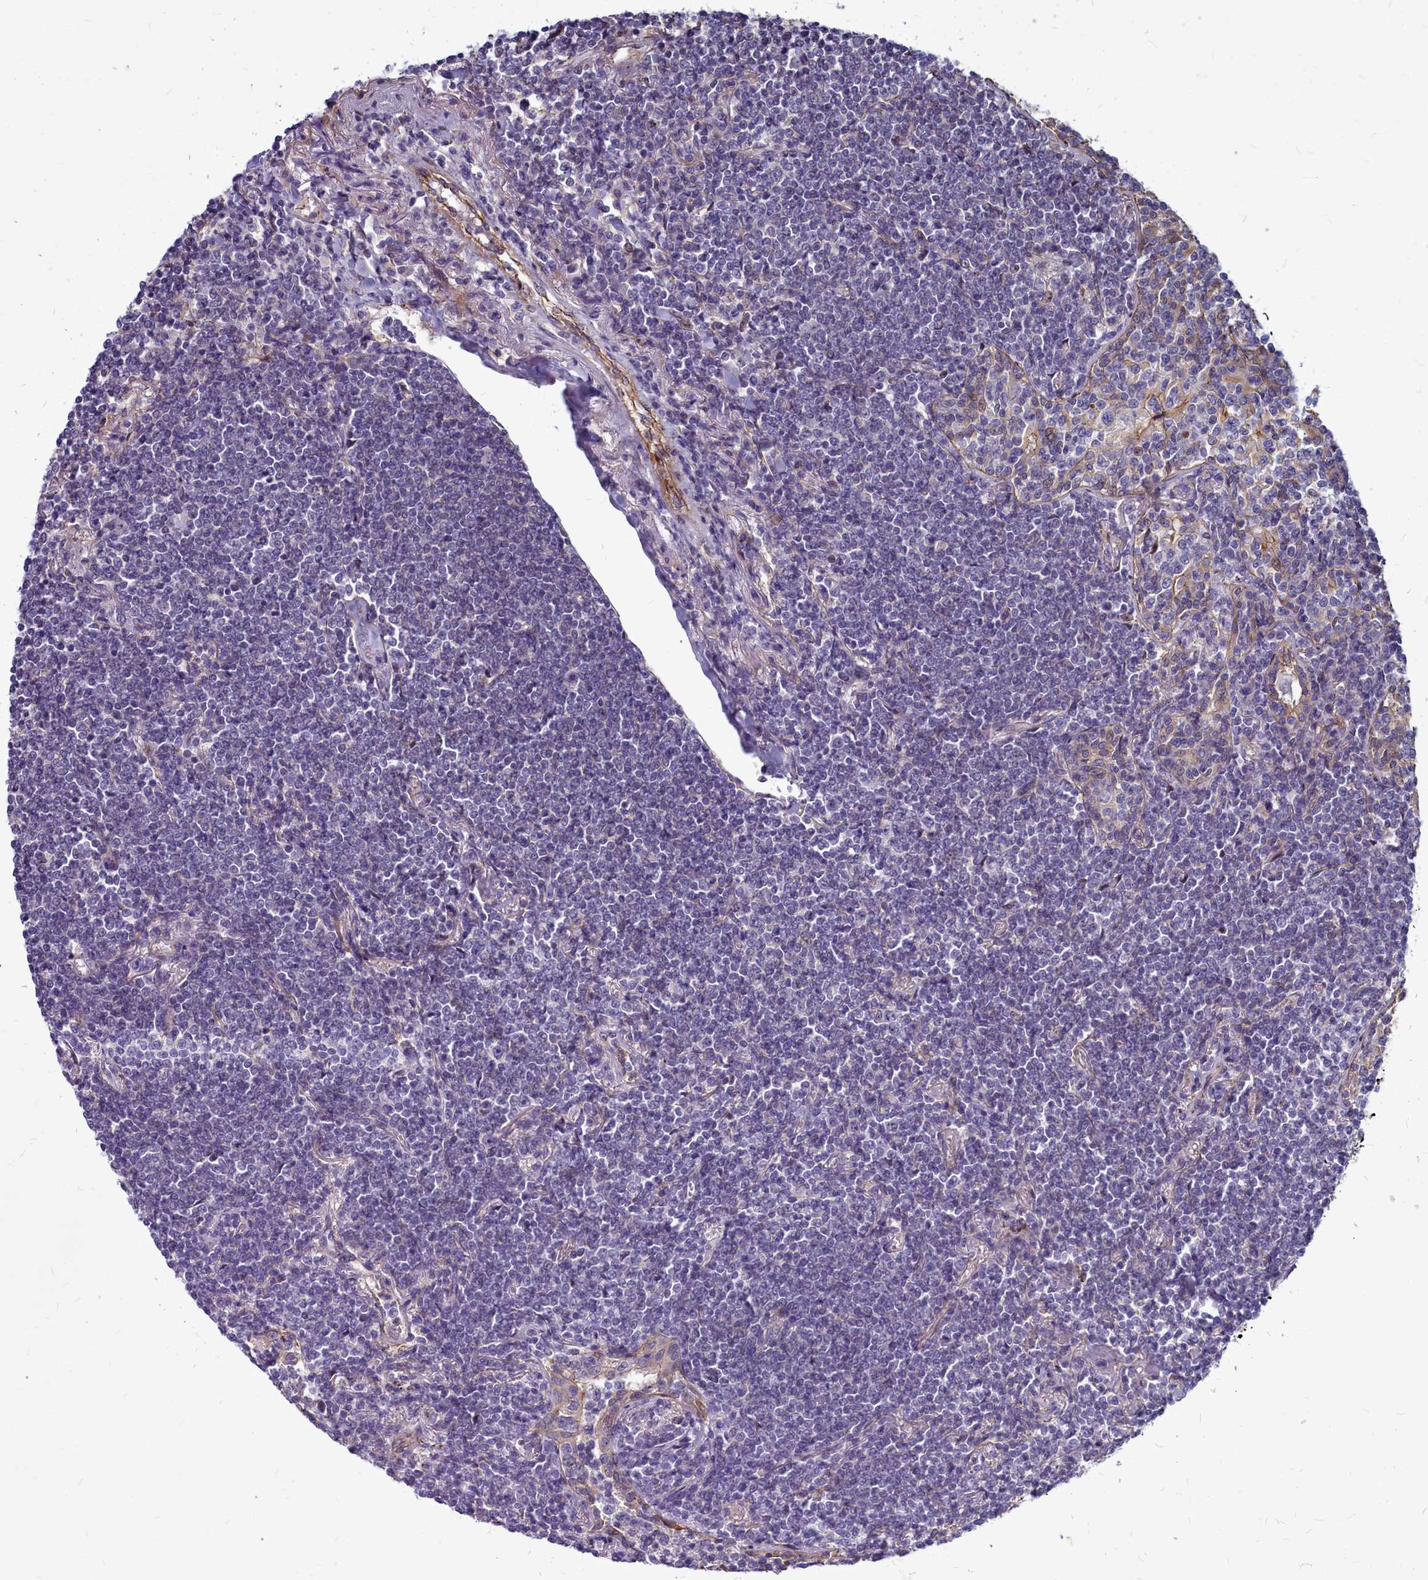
{"staining": {"intensity": "negative", "quantity": "none", "location": "none"}, "tissue": "lymphoma", "cell_type": "Tumor cells", "image_type": "cancer", "snomed": [{"axis": "morphology", "description": "Malignant lymphoma, non-Hodgkin's type, Low grade"}, {"axis": "topography", "description": "Lung"}], "caption": "Human malignant lymphoma, non-Hodgkin's type (low-grade) stained for a protein using immunohistochemistry shows no positivity in tumor cells.", "gene": "TTC5", "patient": {"sex": "female", "age": 71}}